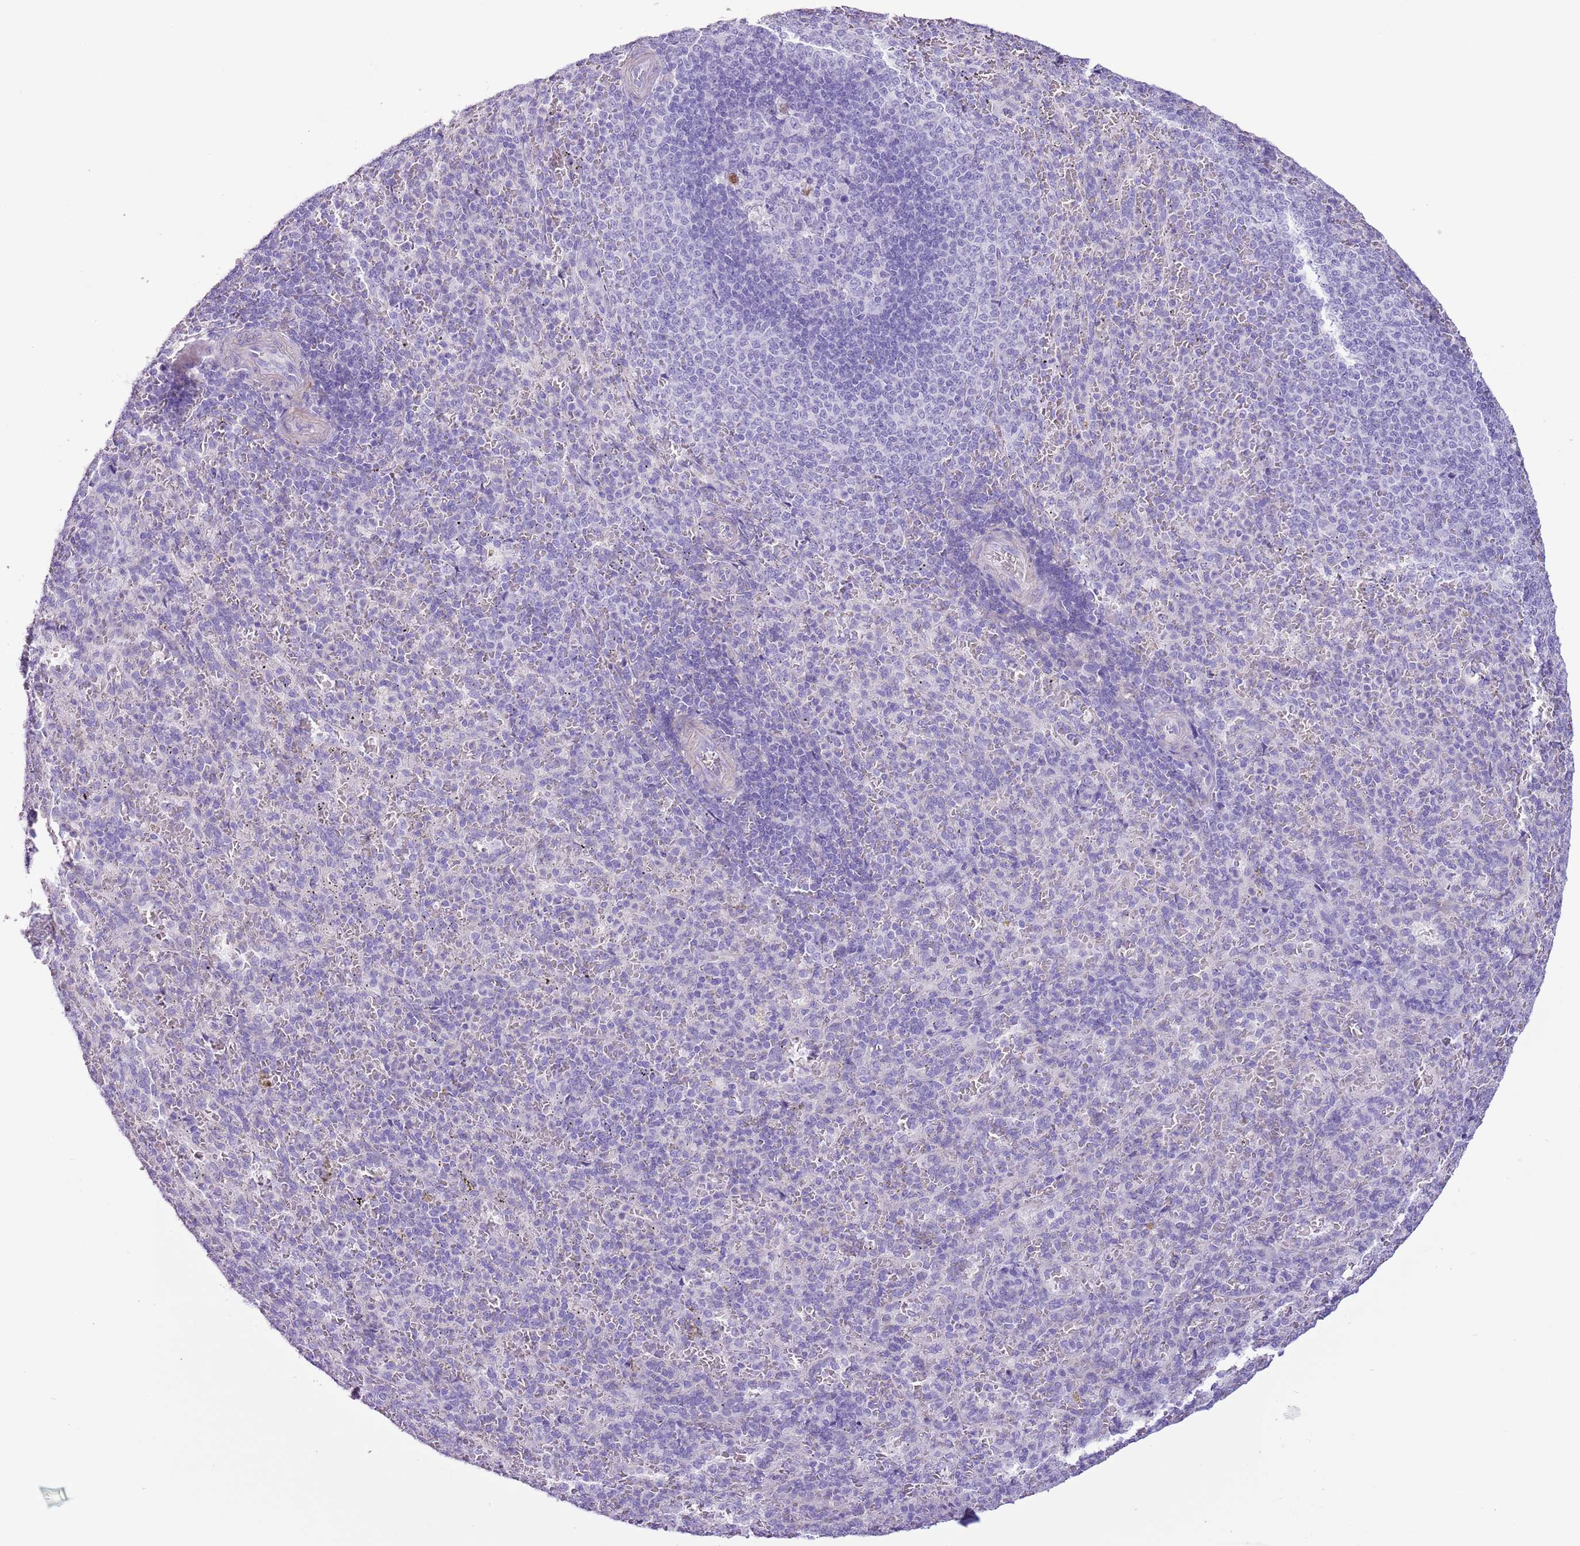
{"staining": {"intensity": "negative", "quantity": "none", "location": "none"}, "tissue": "spleen", "cell_type": "Cells in red pulp", "image_type": "normal", "snomed": [{"axis": "morphology", "description": "Normal tissue, NOS"}, {"axis": "topography", "description": "Spleen"}], "caption": "Immunohistochemistry (IHC) photomicrograph of benign spleen stained for a protein (brown), which shows no positivity in cells in red pulp. (DAB immunohistochemistry (IHC) visualized using brightfield microscopy, high magnification).", "gene": "SLC7A14", "patient": {"sex": "female", "age": 21}}